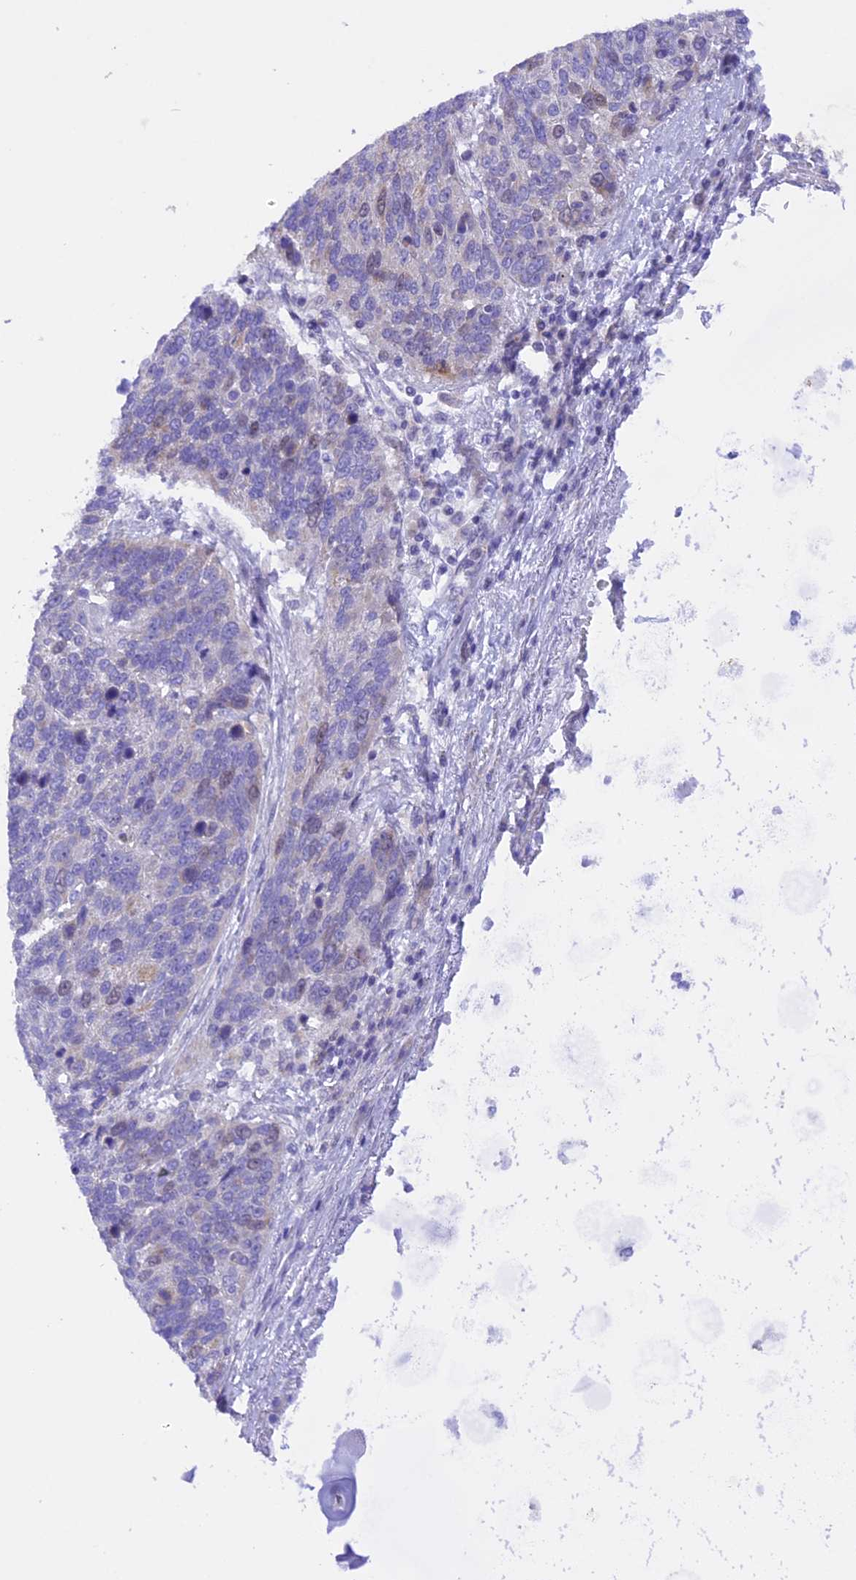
{"staining": {"intensity": "weak", "quantity": "<25%", "location": "nuclear"}, "tissue": "lung cancer", "cell_type": "Tumor cells", "image_type": "cancer", "snomed": [{"axis": "morphology", "description": "Squamous cell carcinoma, NOS"}, {"axis": "topography", "description": "Lung"}], "caption": "Immunohistochemistry micrograph of human lung cancer stained for a protein (brown), which reveals no positivity in tumor cells. The staining is performed using DAB (3,3'-diaminobenzidine) brown chromogen with nuclei counter-stained in using hematoxylin.", "gene": "PKIA", "patient": {"sex": "male", "age": 66}}